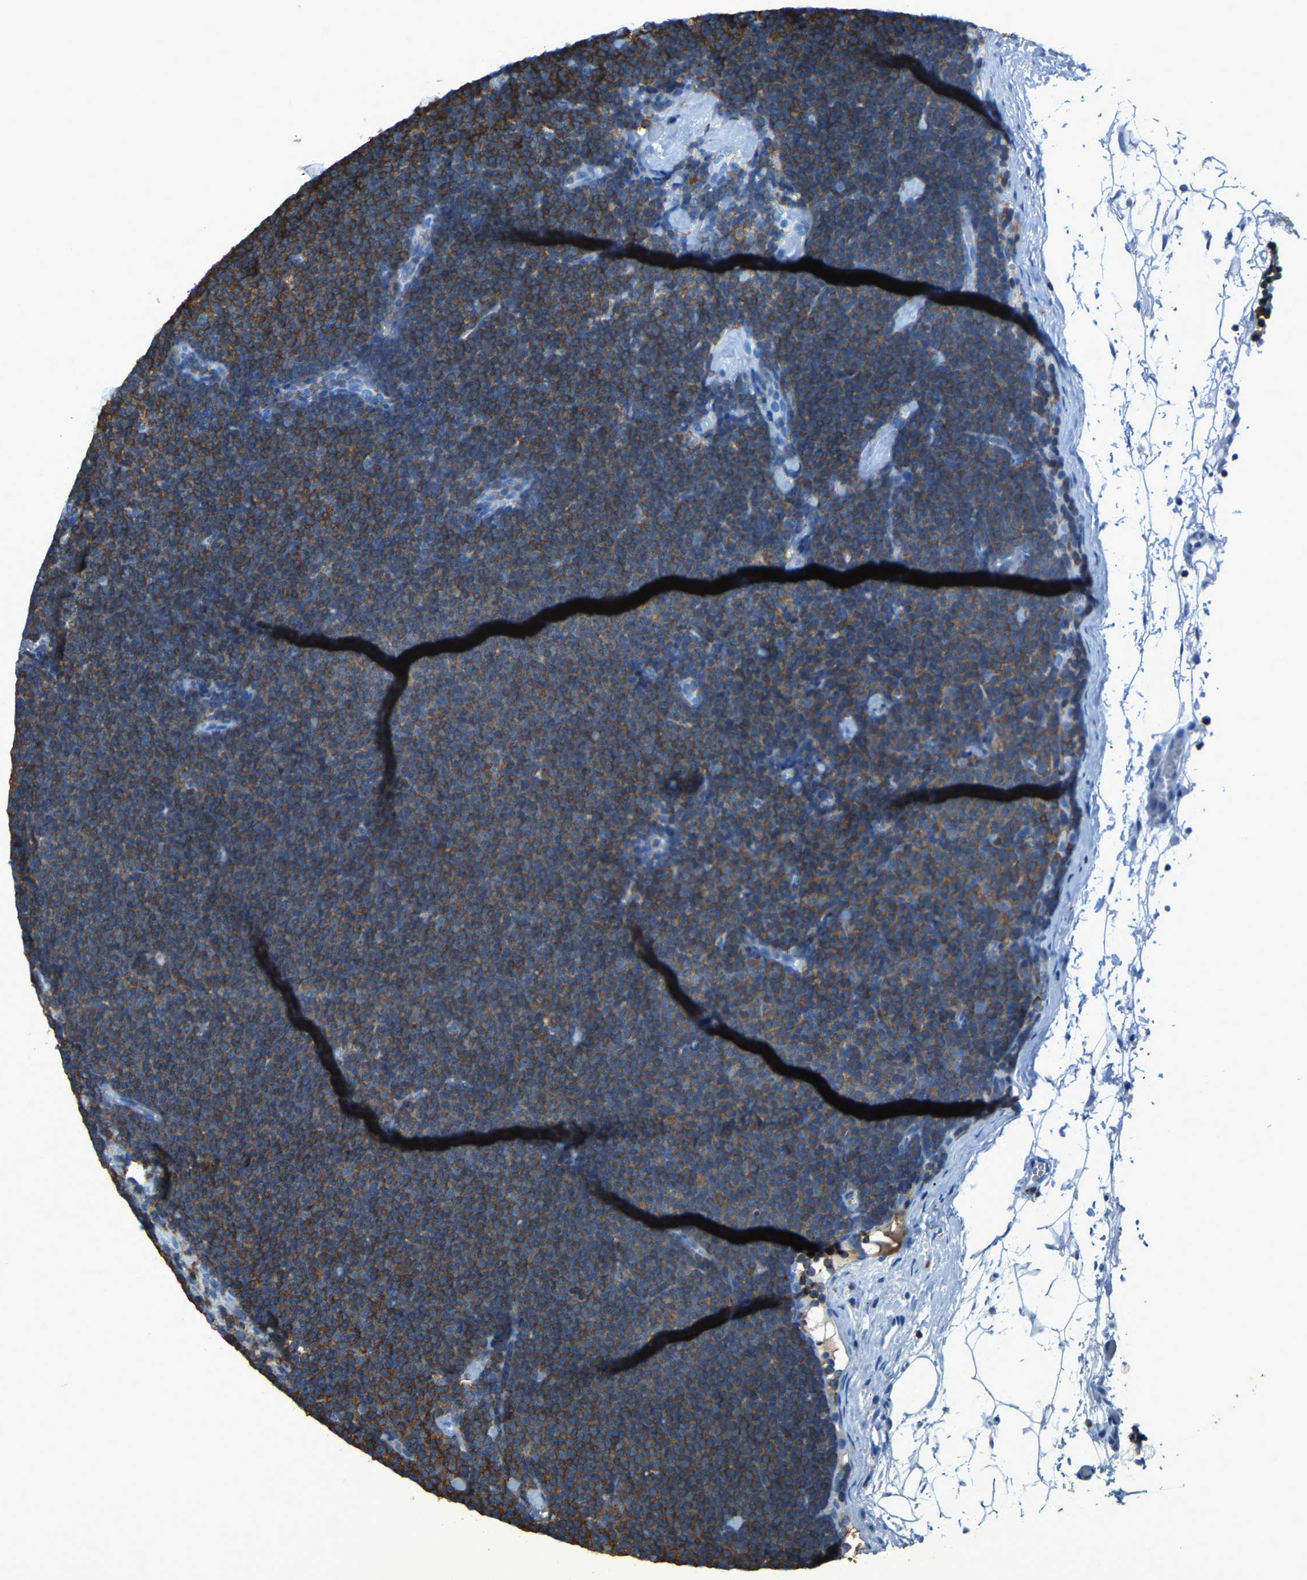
{"staining": {"intensity": "strong", "quantity": ">75%", "location": "cytoplasmic/membranous"}, "tissue": "lymphoma", "cell_type": "Tumor cells", "image_type": "cancer", "snomed": [{"axis": "morphology", "description": "Malignant lymphoma, non-Hodgkin's type, Low grade"}, {"axis": "topography", "description": "Lymph node"}], "caption": "Immunohistochemistry (IHC) (DAB (3,3'-diaminobenzidine)) staining of human low-grade malignant lymphoma, non-Hodgkin's type displays strong cytoplasmic/membranous protein staining in about >75% of tumor cells.", "gene": "LSP1", "patient": {"sex": "female", "age": 53}}